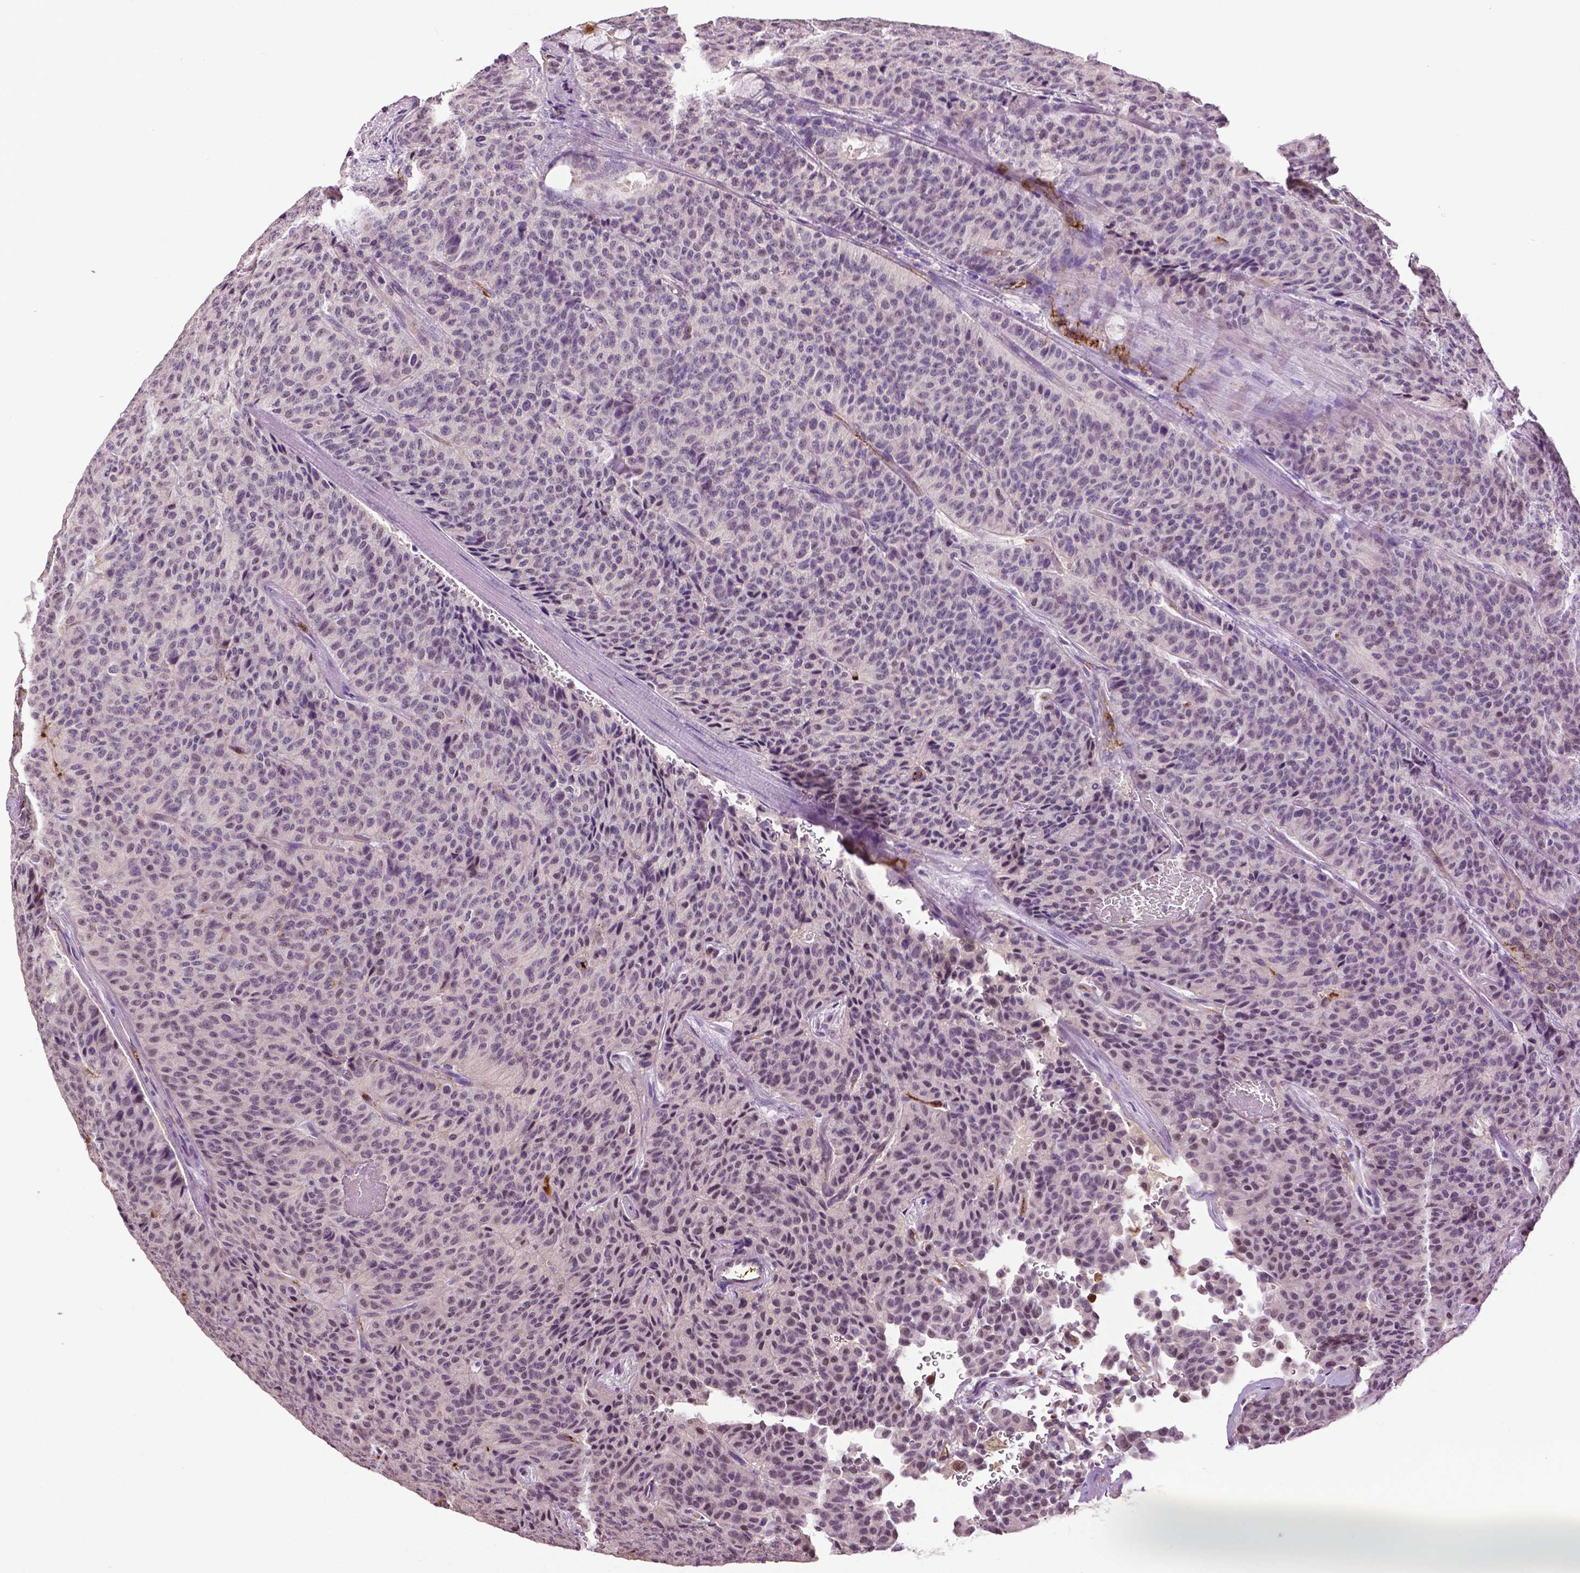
{"staining": {"intensity": "weak", "quantity": "<25%", "location": "nuclear"}, "tissue": "carcinoid", "cell_type": "Tumor cells", "image_type": "cancer", "snomed": [{"axis": "morphology", "description": "Carcinoid, malignant, NOS"}, {"axis": "topography", "description": "Lung"}], "caption": "Immunohistochemistry image of neoplastic tissue: carcinoid (malignant) stained with DAB exhibits no significant protein expression in tumor cells. The staining was performed using DAB to visualize the protein expression in brown, while the nuclei were stained in blue with hematoxylin (Magnification: 20x).", "gene": "PTPN5", "patient": {"sex": "male", "age": 71}}